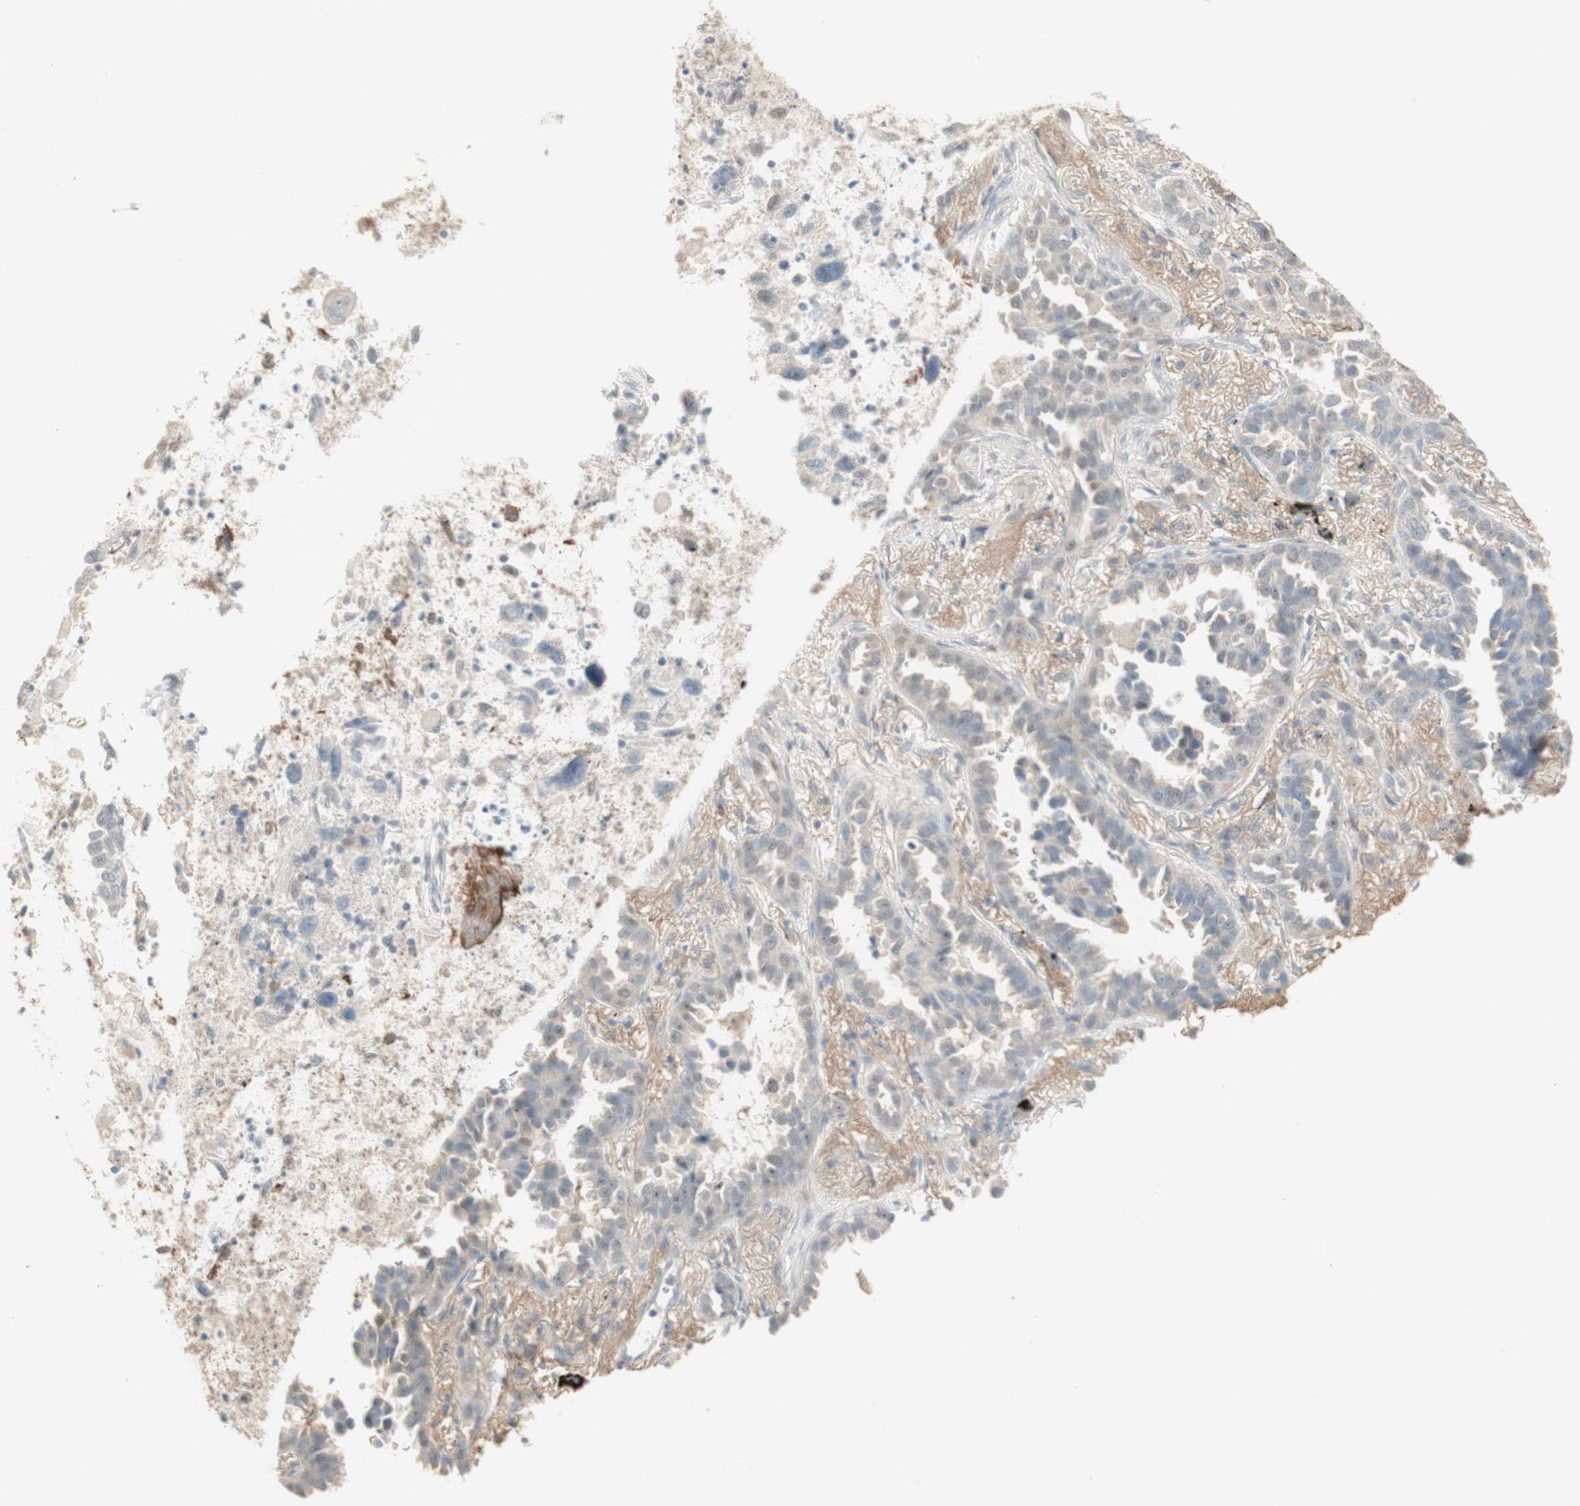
{"staining": {"intensity": "negative", "quantity": "none", "location": "none"}, "tissue": "lung cancer", "cell_type": "Tumor cells", "image_type": "cancer", "snomed": [{"axis": "morphology", "description": "Normal tissue, NOS"}, {"axis": "morphology", "description": "Adenocarcinoma, NOS"}, {"axis": "topography", "description": "Lung"}], "caption": "Image shows no protein positivity in tumor cells of adenocarcinoma (lung) tissue.", "gene": "MUC3A", "patient": {"sex": "male", "age": 59}}